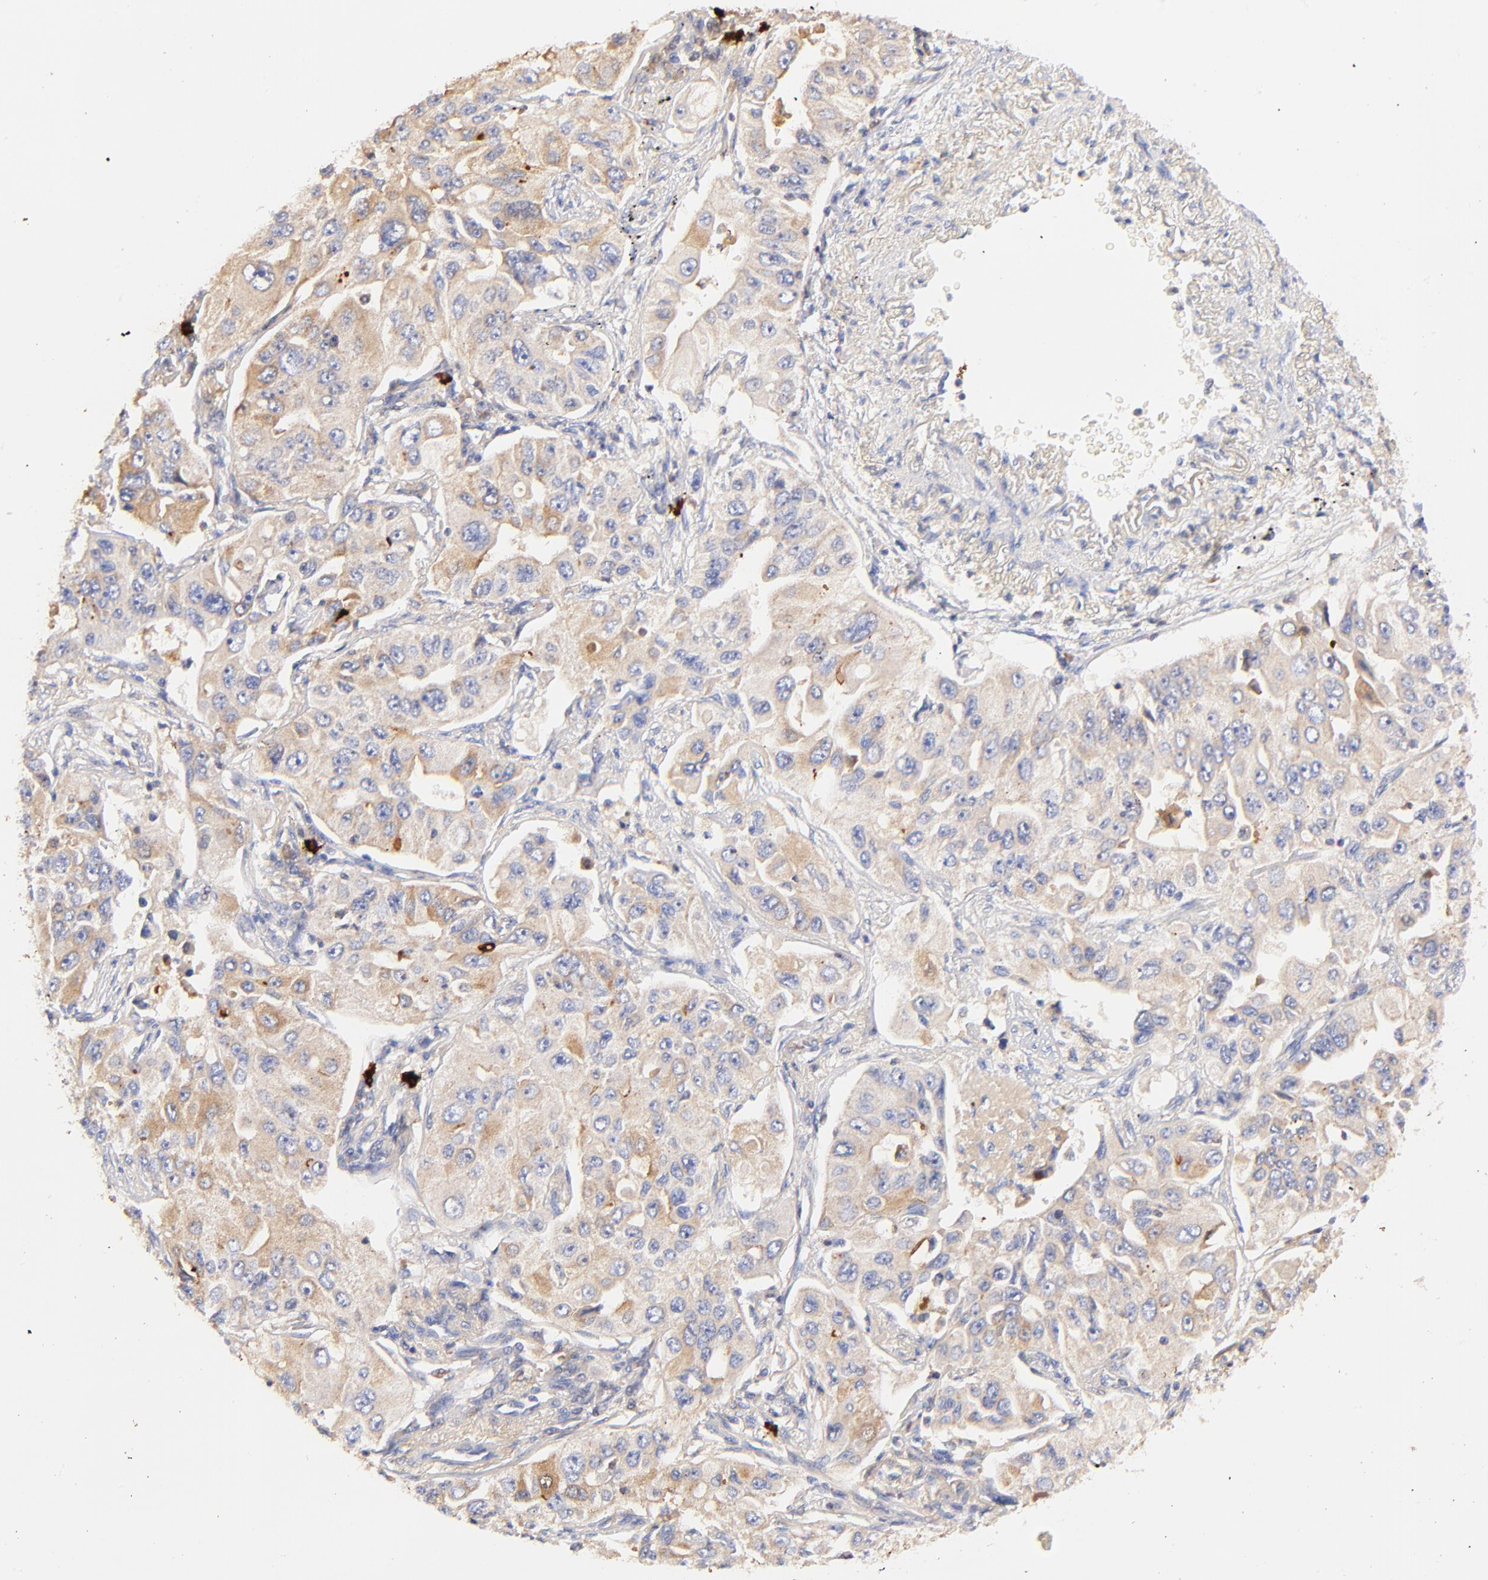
{"staining": {"intensity": "weak", "quantity": ">75%", "location": "cytoplasmic/membranous"}, "tissue": "lung cancer", "cell_type": "Tumor cells", "image_type": "cancer", "snomed": [{"axis": "morphology", "description": "Adenocarcinoma, NOS"}, {"axis": "topography", "description": "Lung"}], "caption": "Approximately >75% of tumor cells in human lung cancer exhibit weak cytoplasmic/membranous protein expression as visualized by brown immunohistochemical staining.", "gene": "IGLV7-43", "patient": {"sex": "male", "age": 84}}